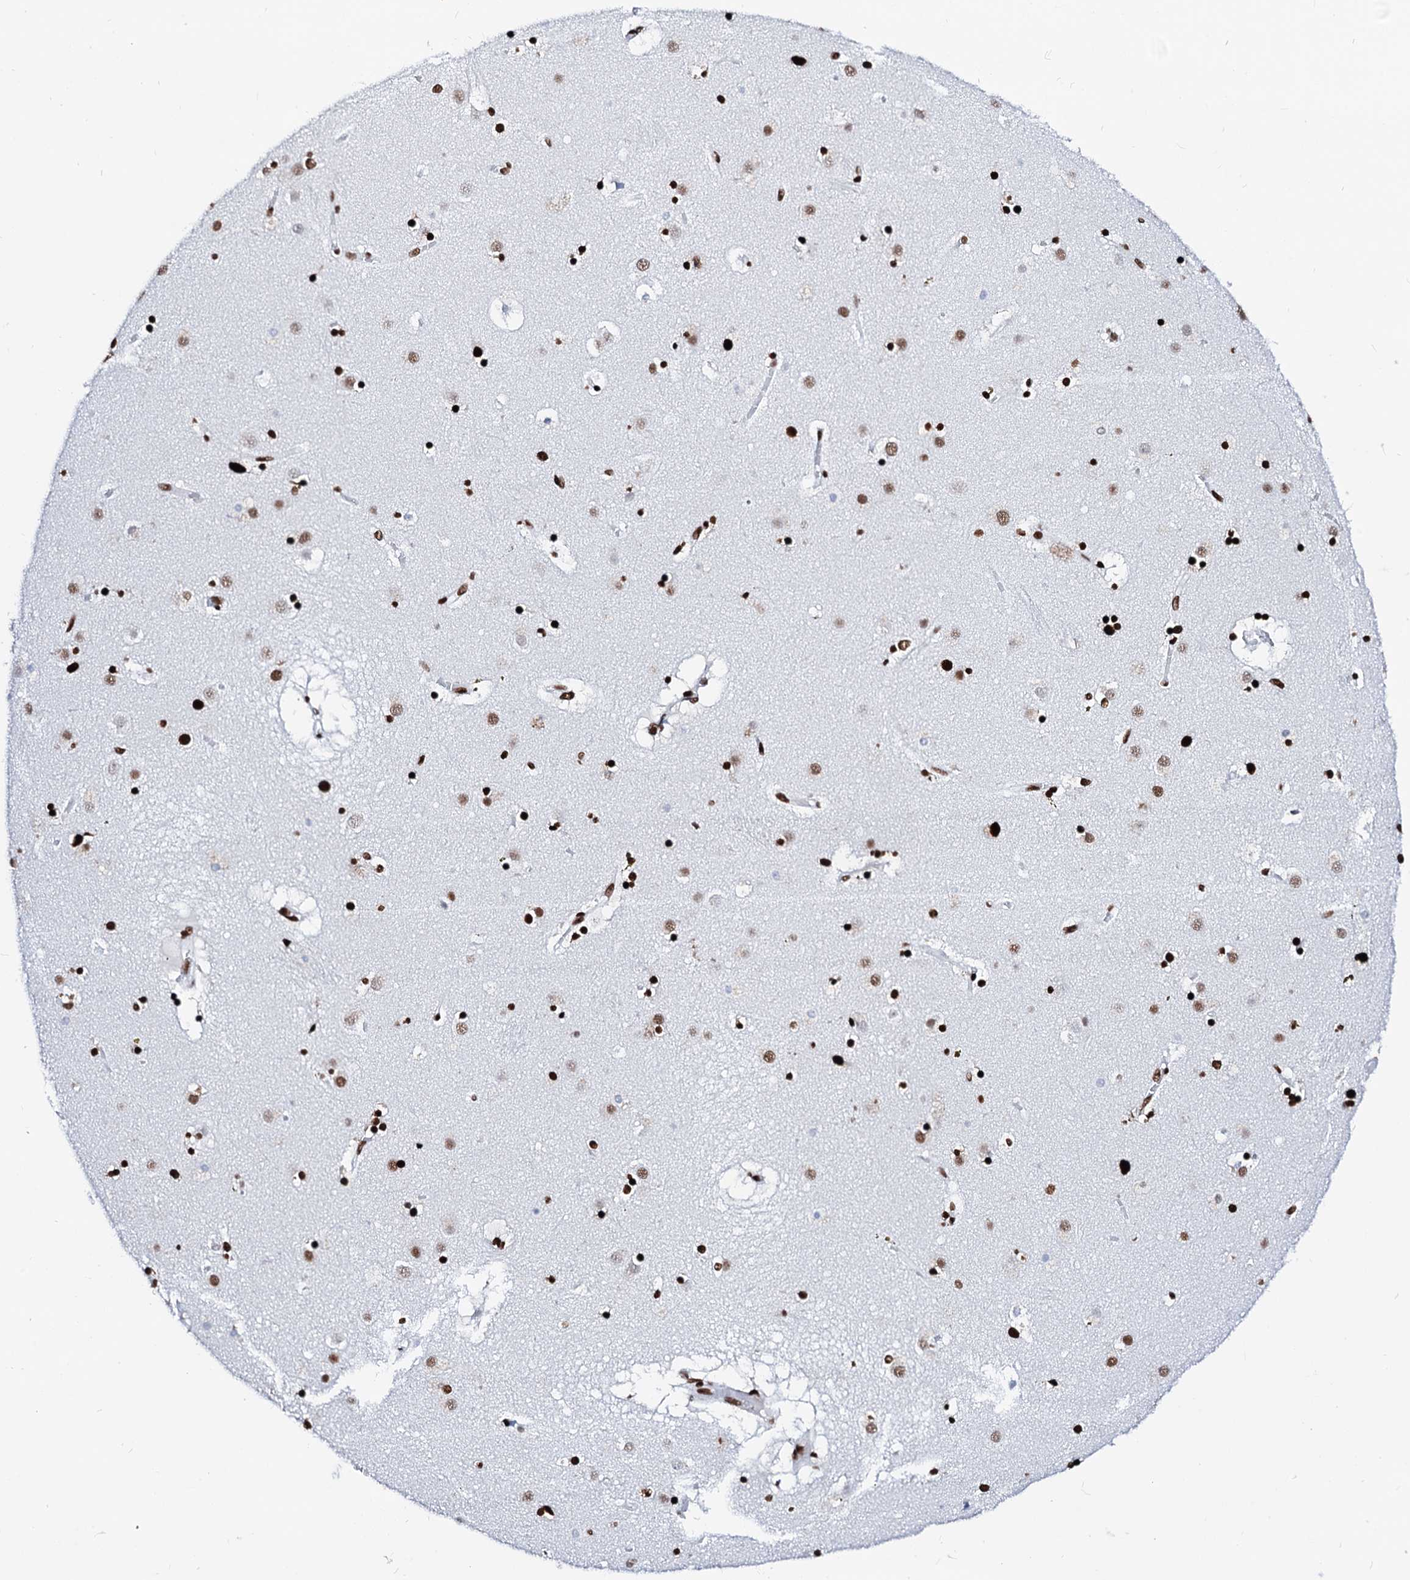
{"staining": {"intensity": "strong", "quantity": "25%-75%", "location": "nuclear"}, "tissue": "caudate", "cell_type": "Glial cells", "image_type": "normal", "snomed": [{"axis": "morphology", "description": "Normal tissue, NOS"}, {"axis": "topography", "description": "Lateral ventricle wall"}], "caption": "The immunohistochemical stain highlights strong nuclear staining in glial cells of benign caudate.", "gene": "RALY", "patient": {"sex": "male", "age": 70}}